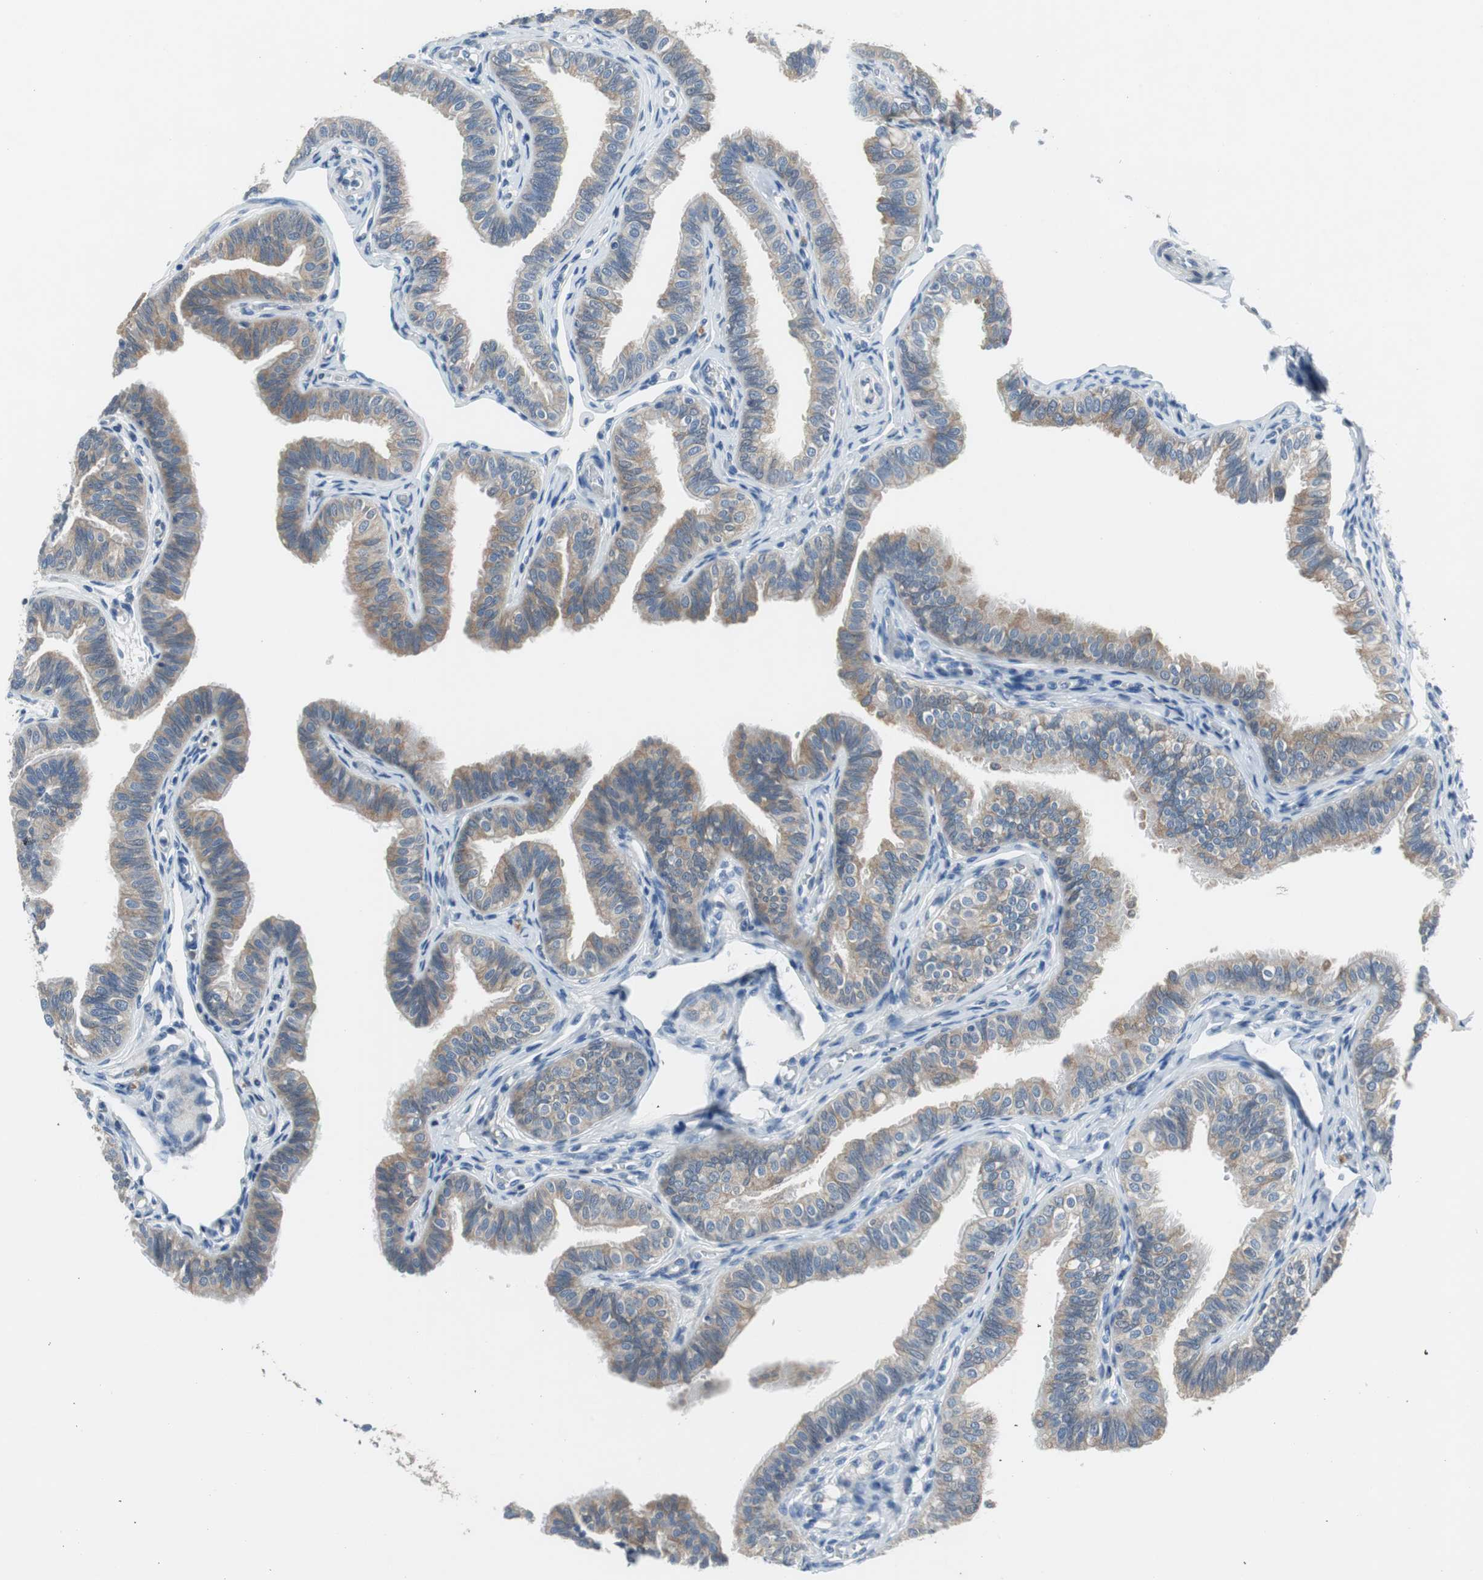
{"staining": {"intensity": "moderate", "quantity": ">75%", "location": "cytoplasmic/membranous"}, "tissue": "fallopian tube", "cell_type": "Glandular cells", "image_type": "normal", "snomed": [{"axis": "morphology", "description": "Normal tissue, NOS"}, {"axis": "morphology", "description": "Dermoid, NOS"}, {"axis": "topography", "description": "Fallopian tube"}], "caption": "Immunohistochemical staining of normal fallopian tube demonstrates medium levels of moderate cytoplasmic/membranous expression in approximately >75% of glandular cells. (Brightfield microscopy of DAB IHC at high magnification).", "gene": "PLAA", "patient": {"sex": "female", "age": 33}}